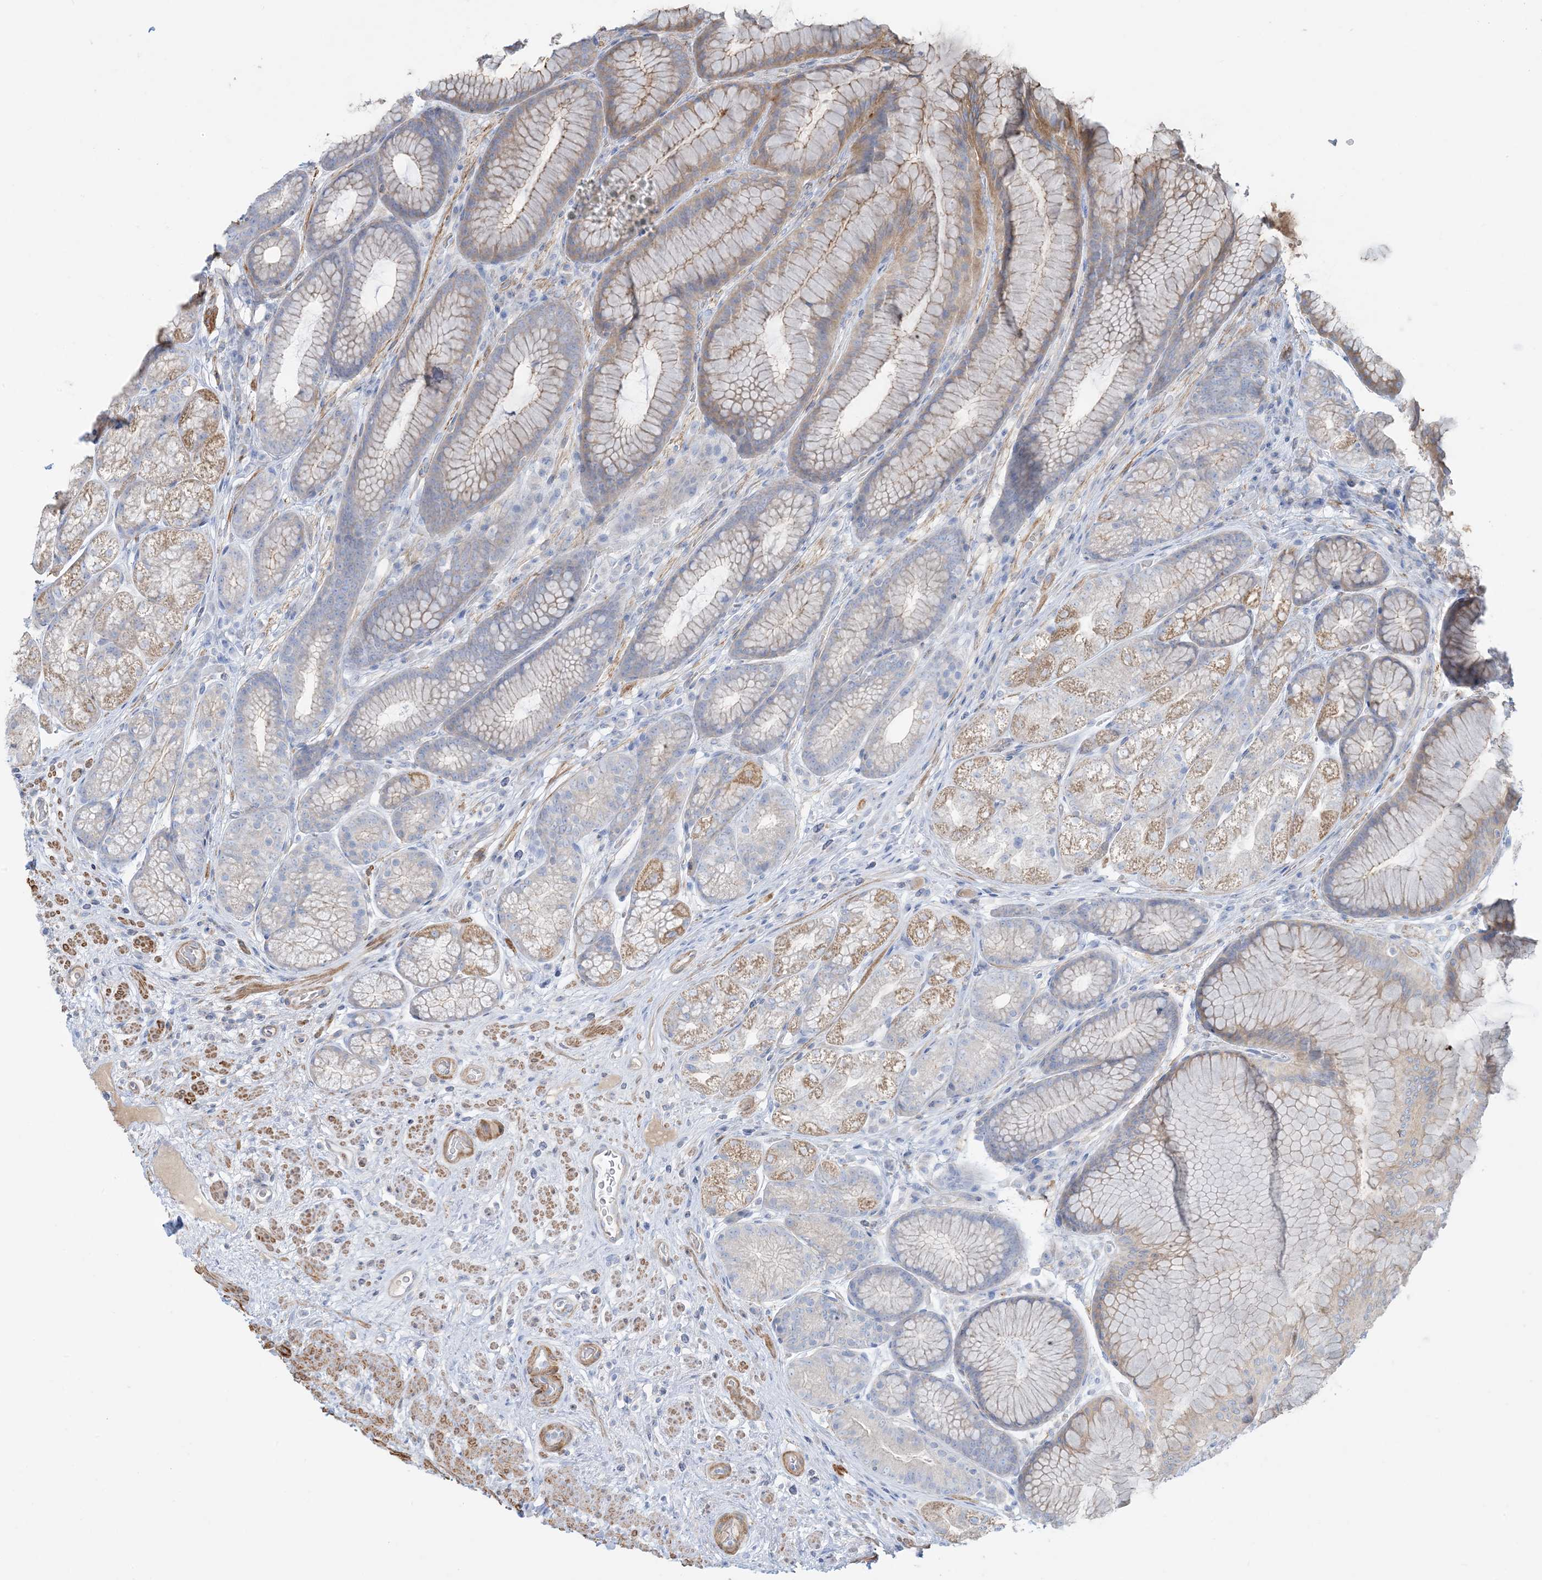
{"staining": {"intensity": "moderate", "quantity": "25%-75%", "location": "cytoplasmic/membranous"}, "tissue": "stomach", "cell_type": "Glandular cells", "image_type": "normal", "snomed": [{"axis": "morphology", "description": "Normal tissue, NOS"}, {"axis": "topography", "description": "Stomach"}], "caption": "This image exhibits normal stomach stained with immunohistochemistry (IHC) to label a protein in brown. The cytoplasmic/membranous of glandular cells show moderate positivity for the protein. Nuclei are counter-stained blue.", "gene": "GTF3C2", "patient": {"sex": "male", "age": 57}}